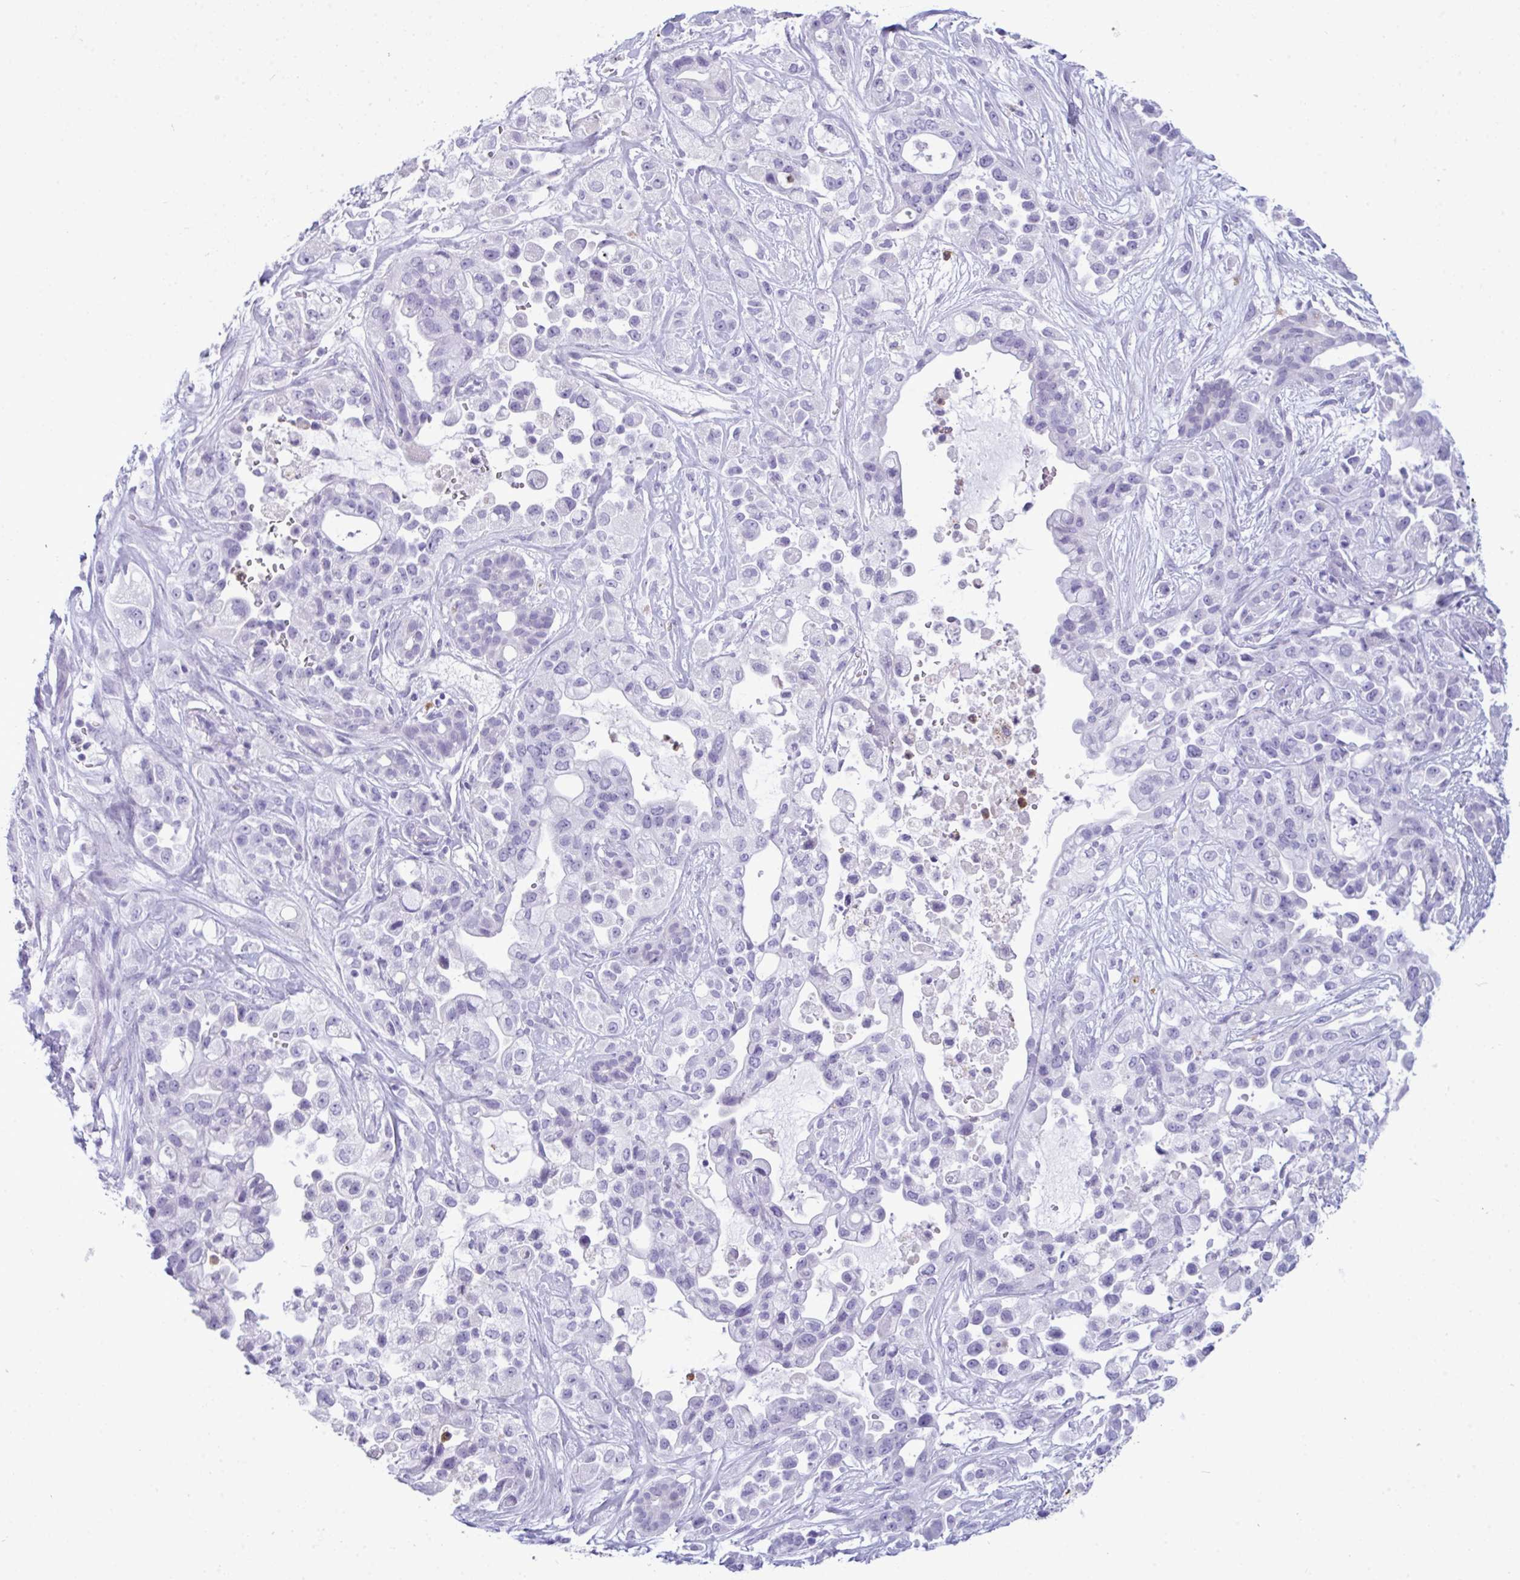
{"staining": {"intensity": "negative", "quantity": "none", "location": "none"}, "tissue": "pancreatic cancer", "cell_type": "Tumor cells", "image_type": "cancer", "snomed": [{"axis": "morphology", "description": "Adenocarcinoma, NOS"}, {"axis": "topography", "description": "Pancreas"}], "caption": "Adenocarcinoma (pancreatic) was stained to show a protein in brown. There is no significant expression in tumor cells. Nuclei are stained in blue.", "gene": "ARHGAP42", "patient": {"sex": "male", "age": 44}}